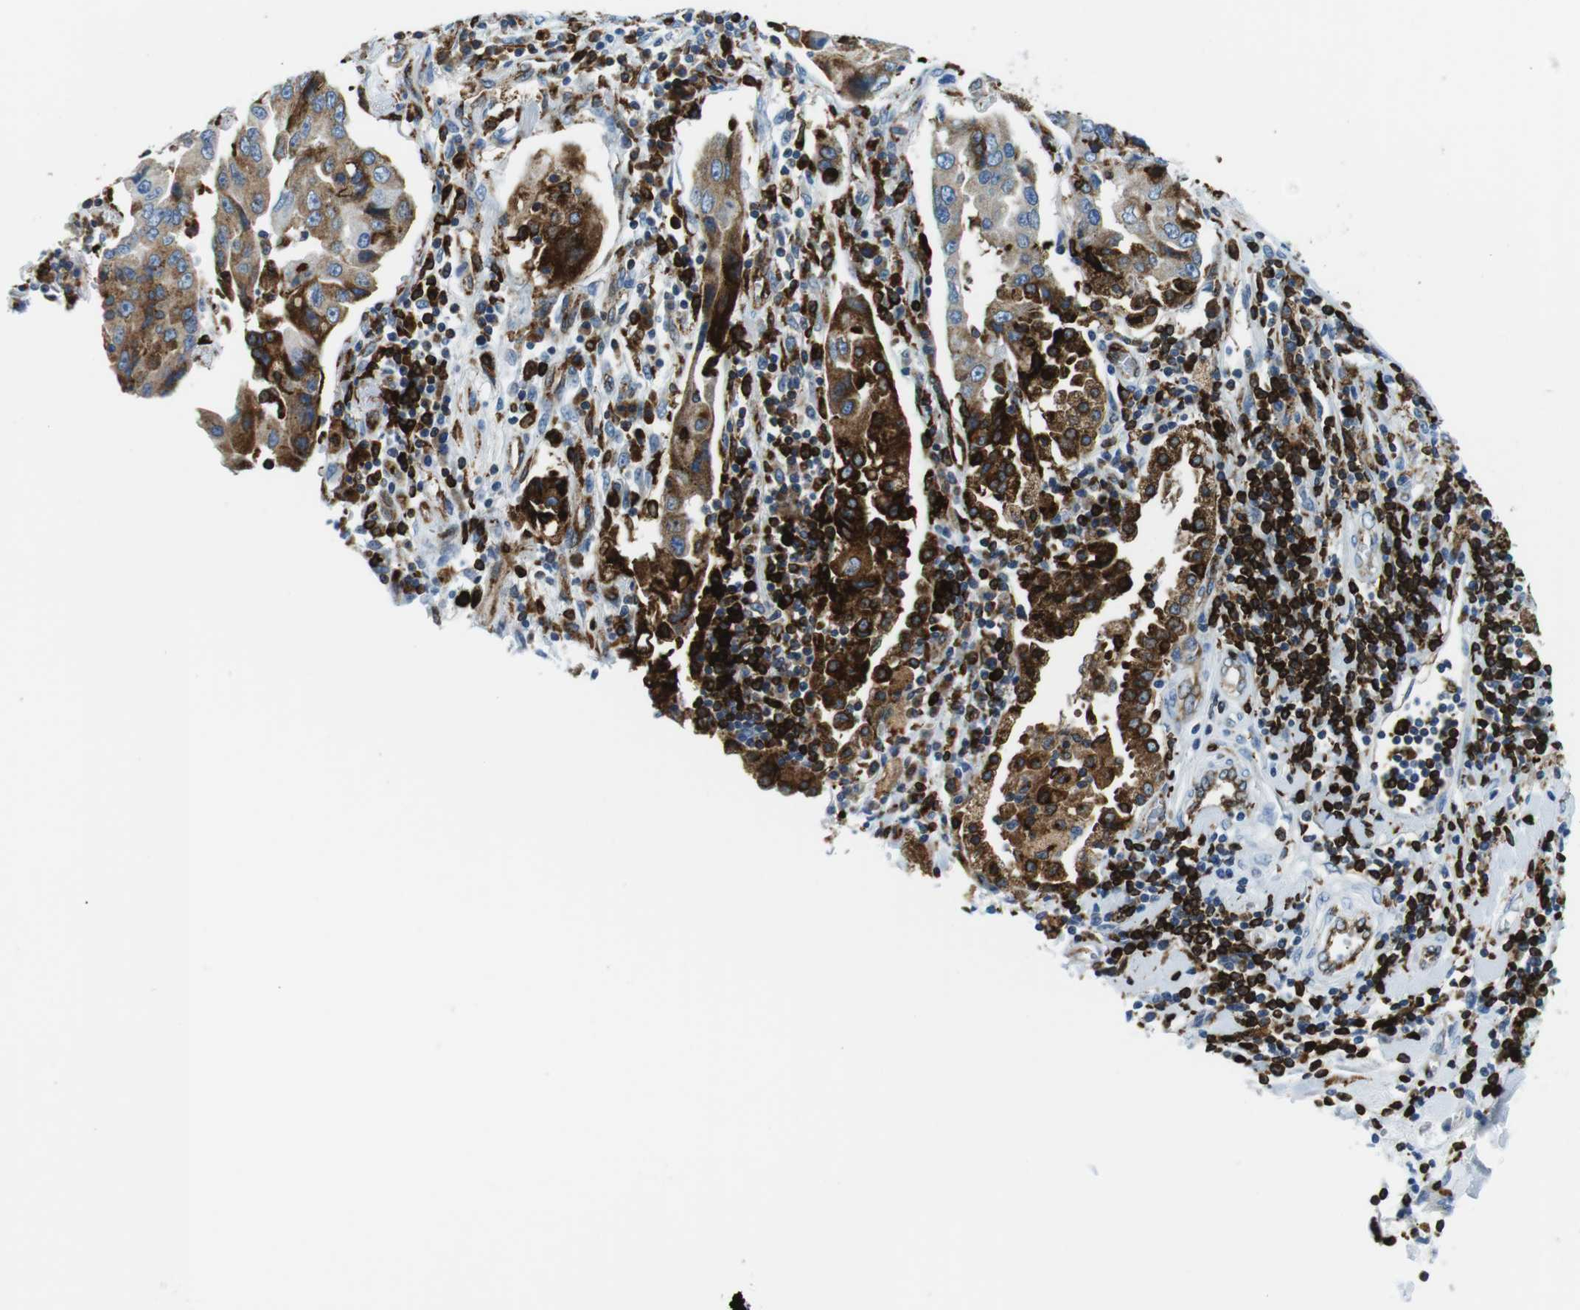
{"staining": {"intensity": "moderate", "quantity": ">75%", "location": "cytoplasmic/membranous"}, "tissue": "lung cancer", "cell_type": "Tumor cells", "image_type": "cancer", "snomed": [{"axis": "morphology", "description": "Adenocarcinoma, NOS"}, {"axis": "topography", "description": "Lung"}], "caption": "About >75% of tumor cells in human lung adenocarcinoma reveal moderate cytoplasmic/membranous protein expression as visualized by brown immunohistochemical staining.", "gene": "CIITA", "patient": {"sex": "female", "age": 65}}